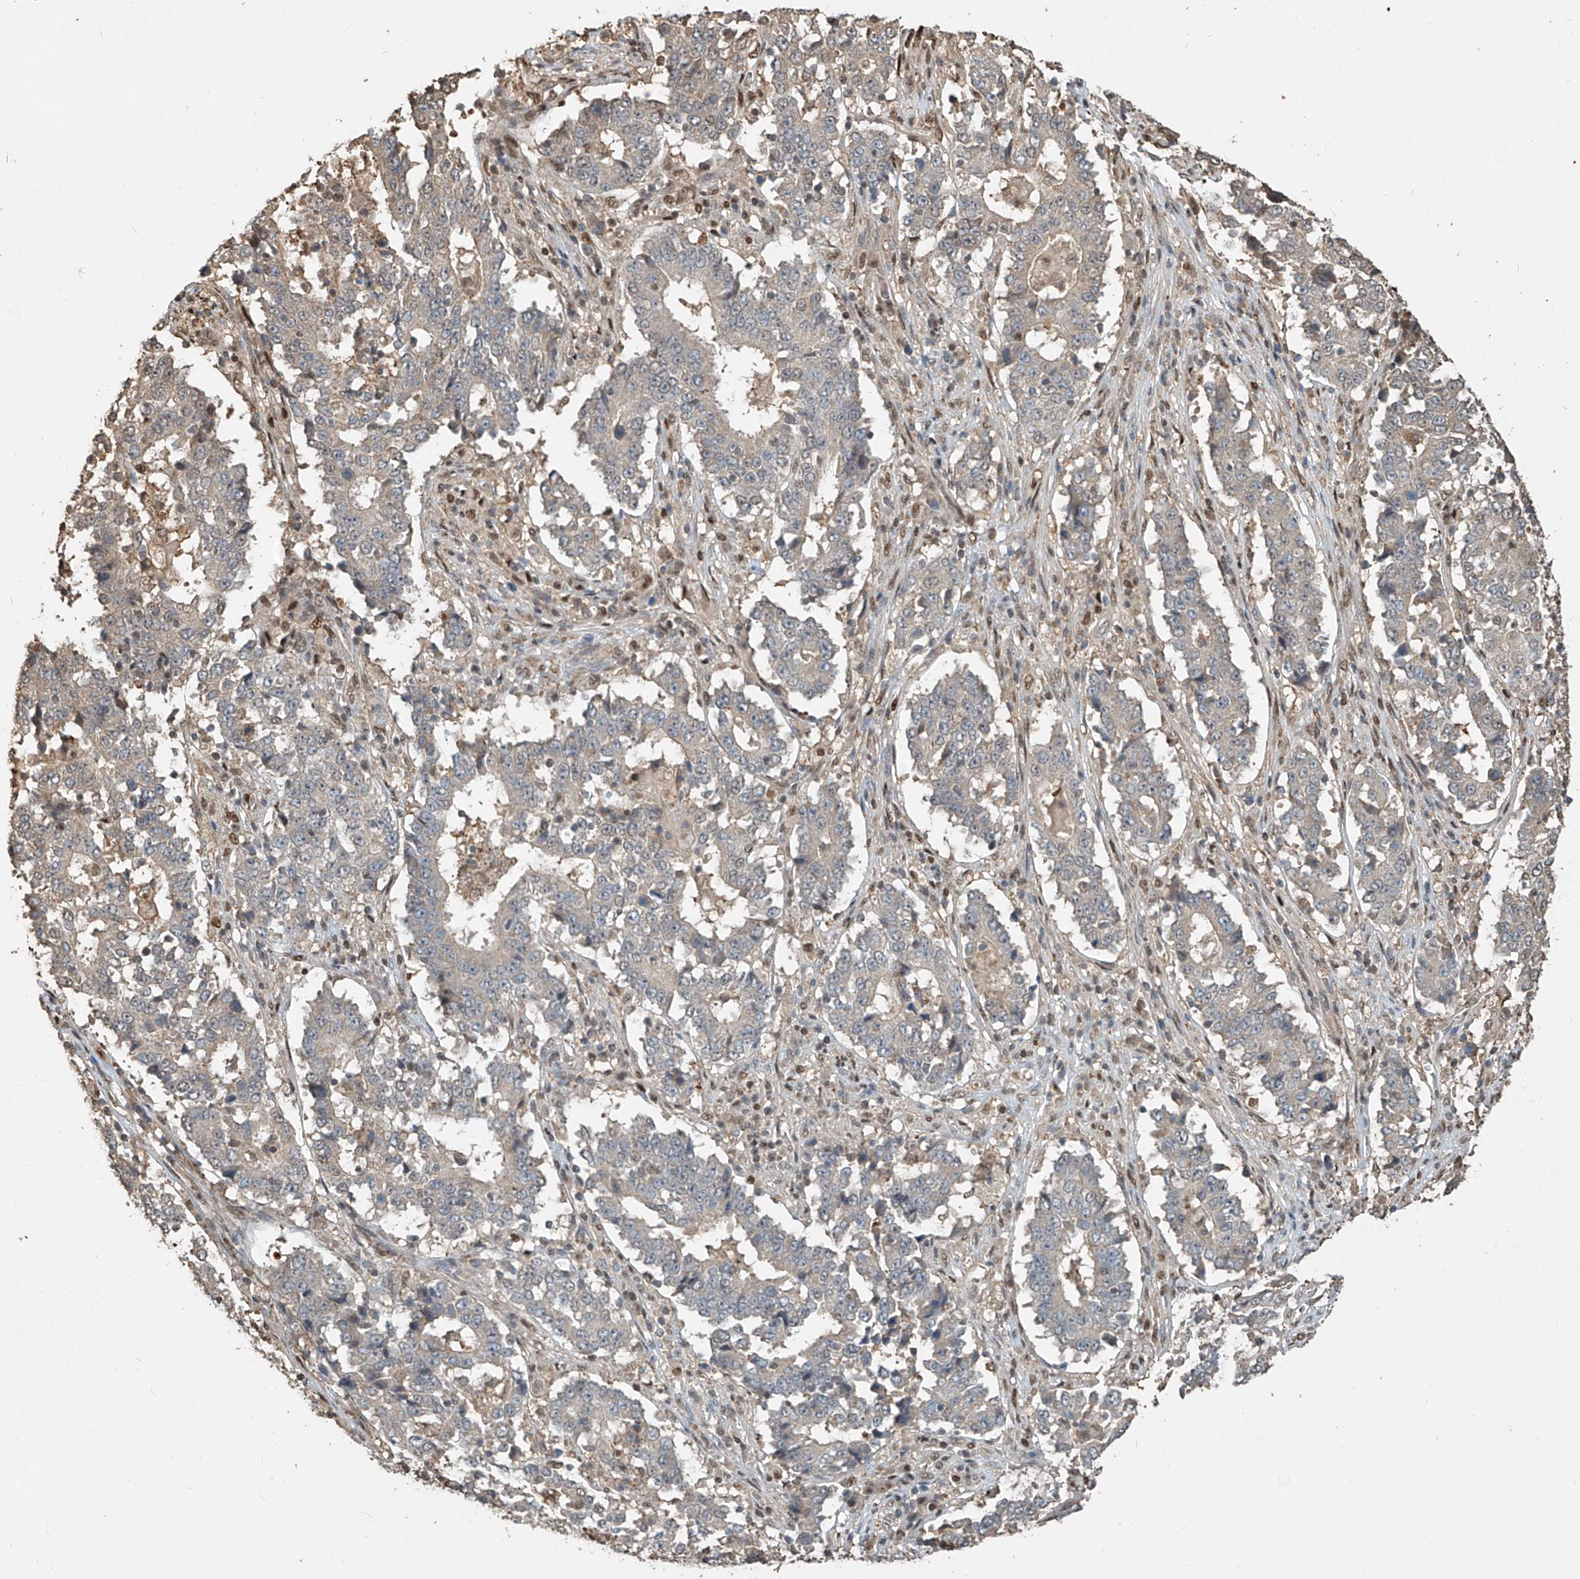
{"staining": {"intensity": "weak", "quantity": "<25%", "location": "cytoplasmic/membranous"}, "tissue": "stomach cancer", "cell_type": "Tumor cells", "image_type": "cancer", "snomed": [{"axis": "morphology", "description": "Adenocarcinoma, NOS"}, {"axis": "topography", "description": "Stomach"}], "caption": "The histopathology image reveals no significant expression in tumor cells of stomach adenocarcinoma.", "gene": "RMND1", "patient": {"sex": "male", "age": 59}}